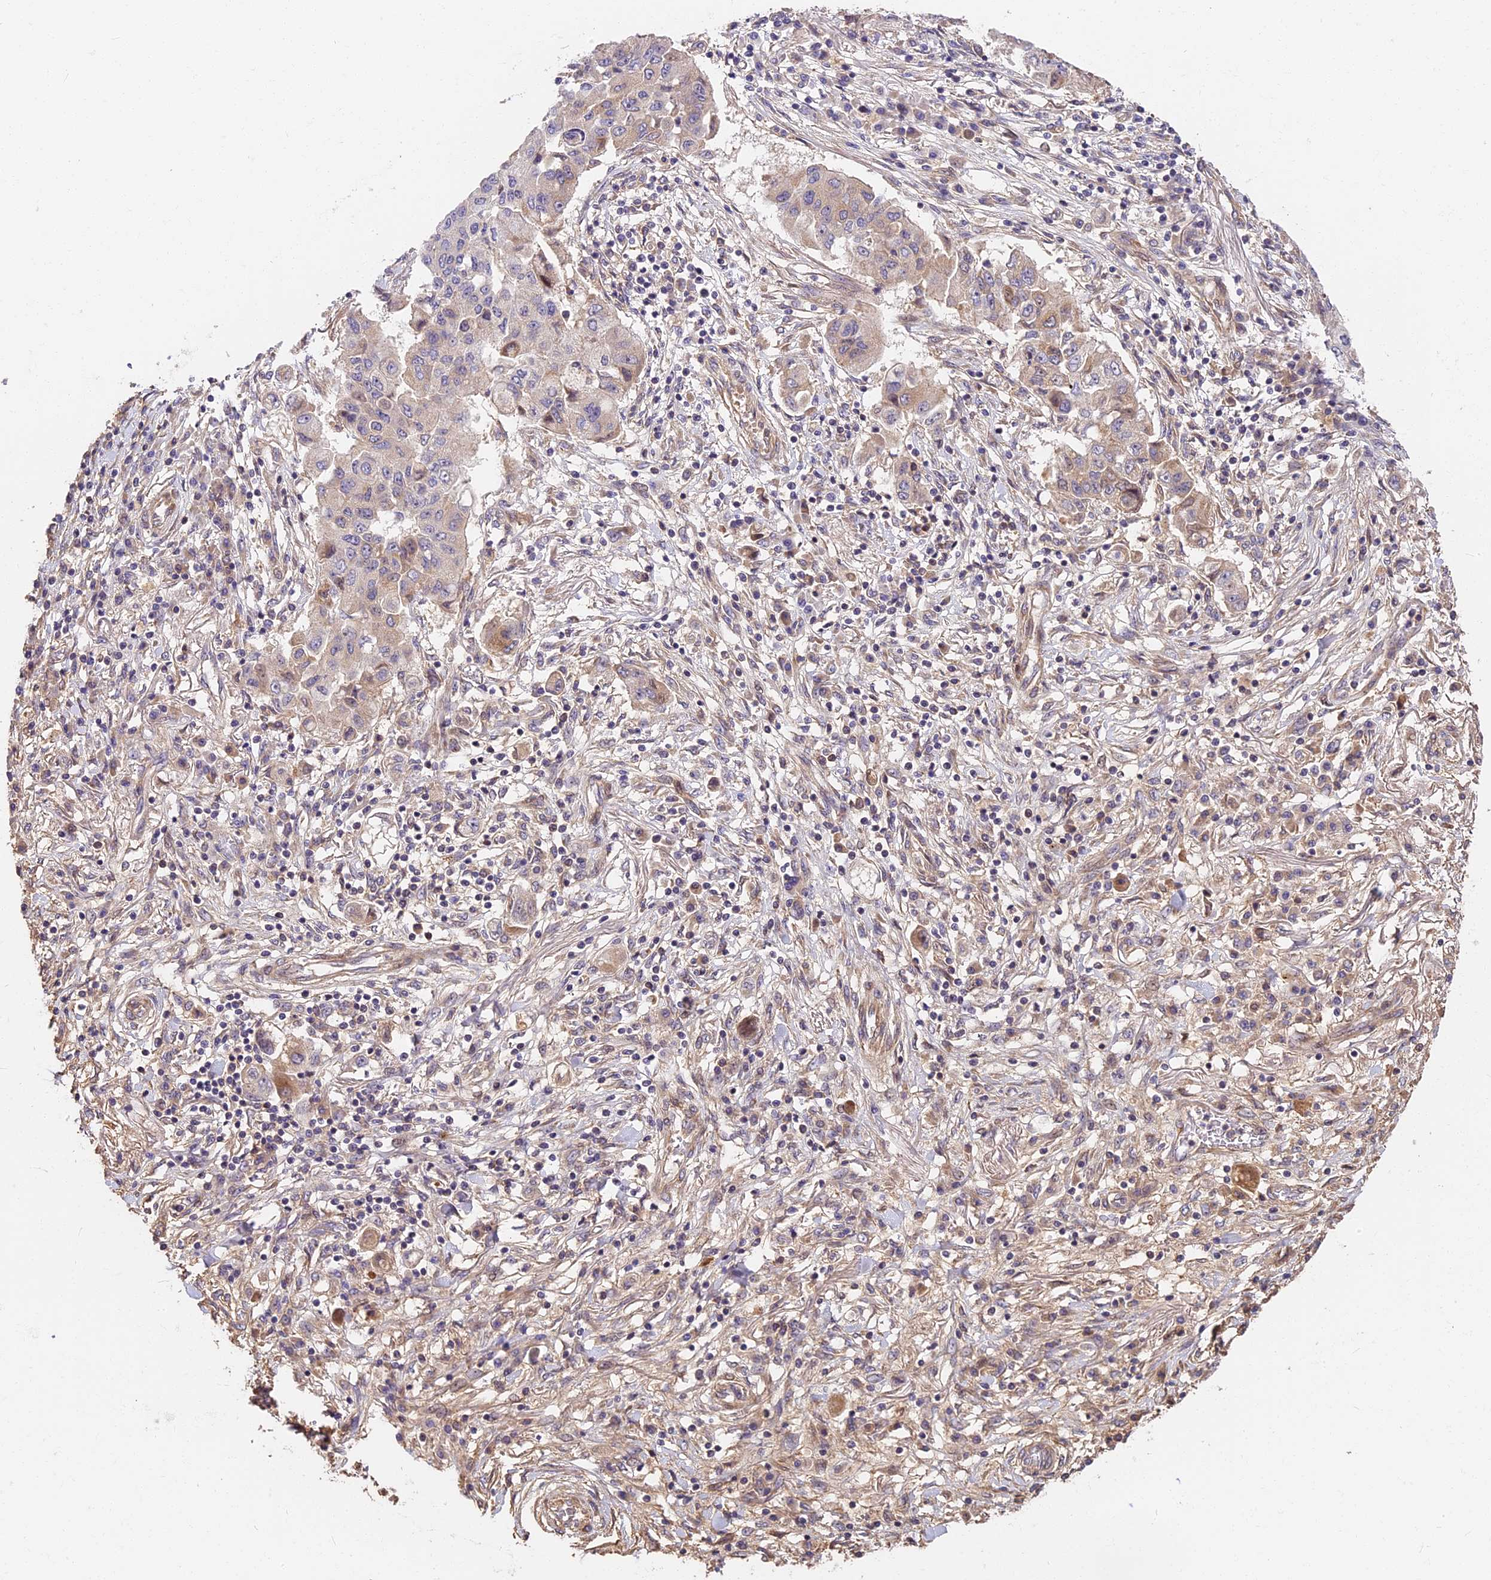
{"staining": {"intensity": "negative", "quantity": "none", "location": "none"}, "tissue": "lung cancer", "cell_type": "Tumor cells", "image_type": "cancer", "snomed": [{"axis": "morphology", "description": "Squamous cell carcinoma, NOS"}, {"axis": "topography", "description": "Lung"}], "caption": "An immunohistochemistry (IHC) image of lung cancer (squamous cell carcinoma) is shown. There is no staining in tumor cells of lung cancer (squamous cell carcinoma). Brightfield microscopy of immunohistochemistry (IHC) stained with DAB (brown) and hematoxylin (blue), captured at high magnification.", "gene": "ARHGAP17", "patient": {"sex": "male", "age": 74}}